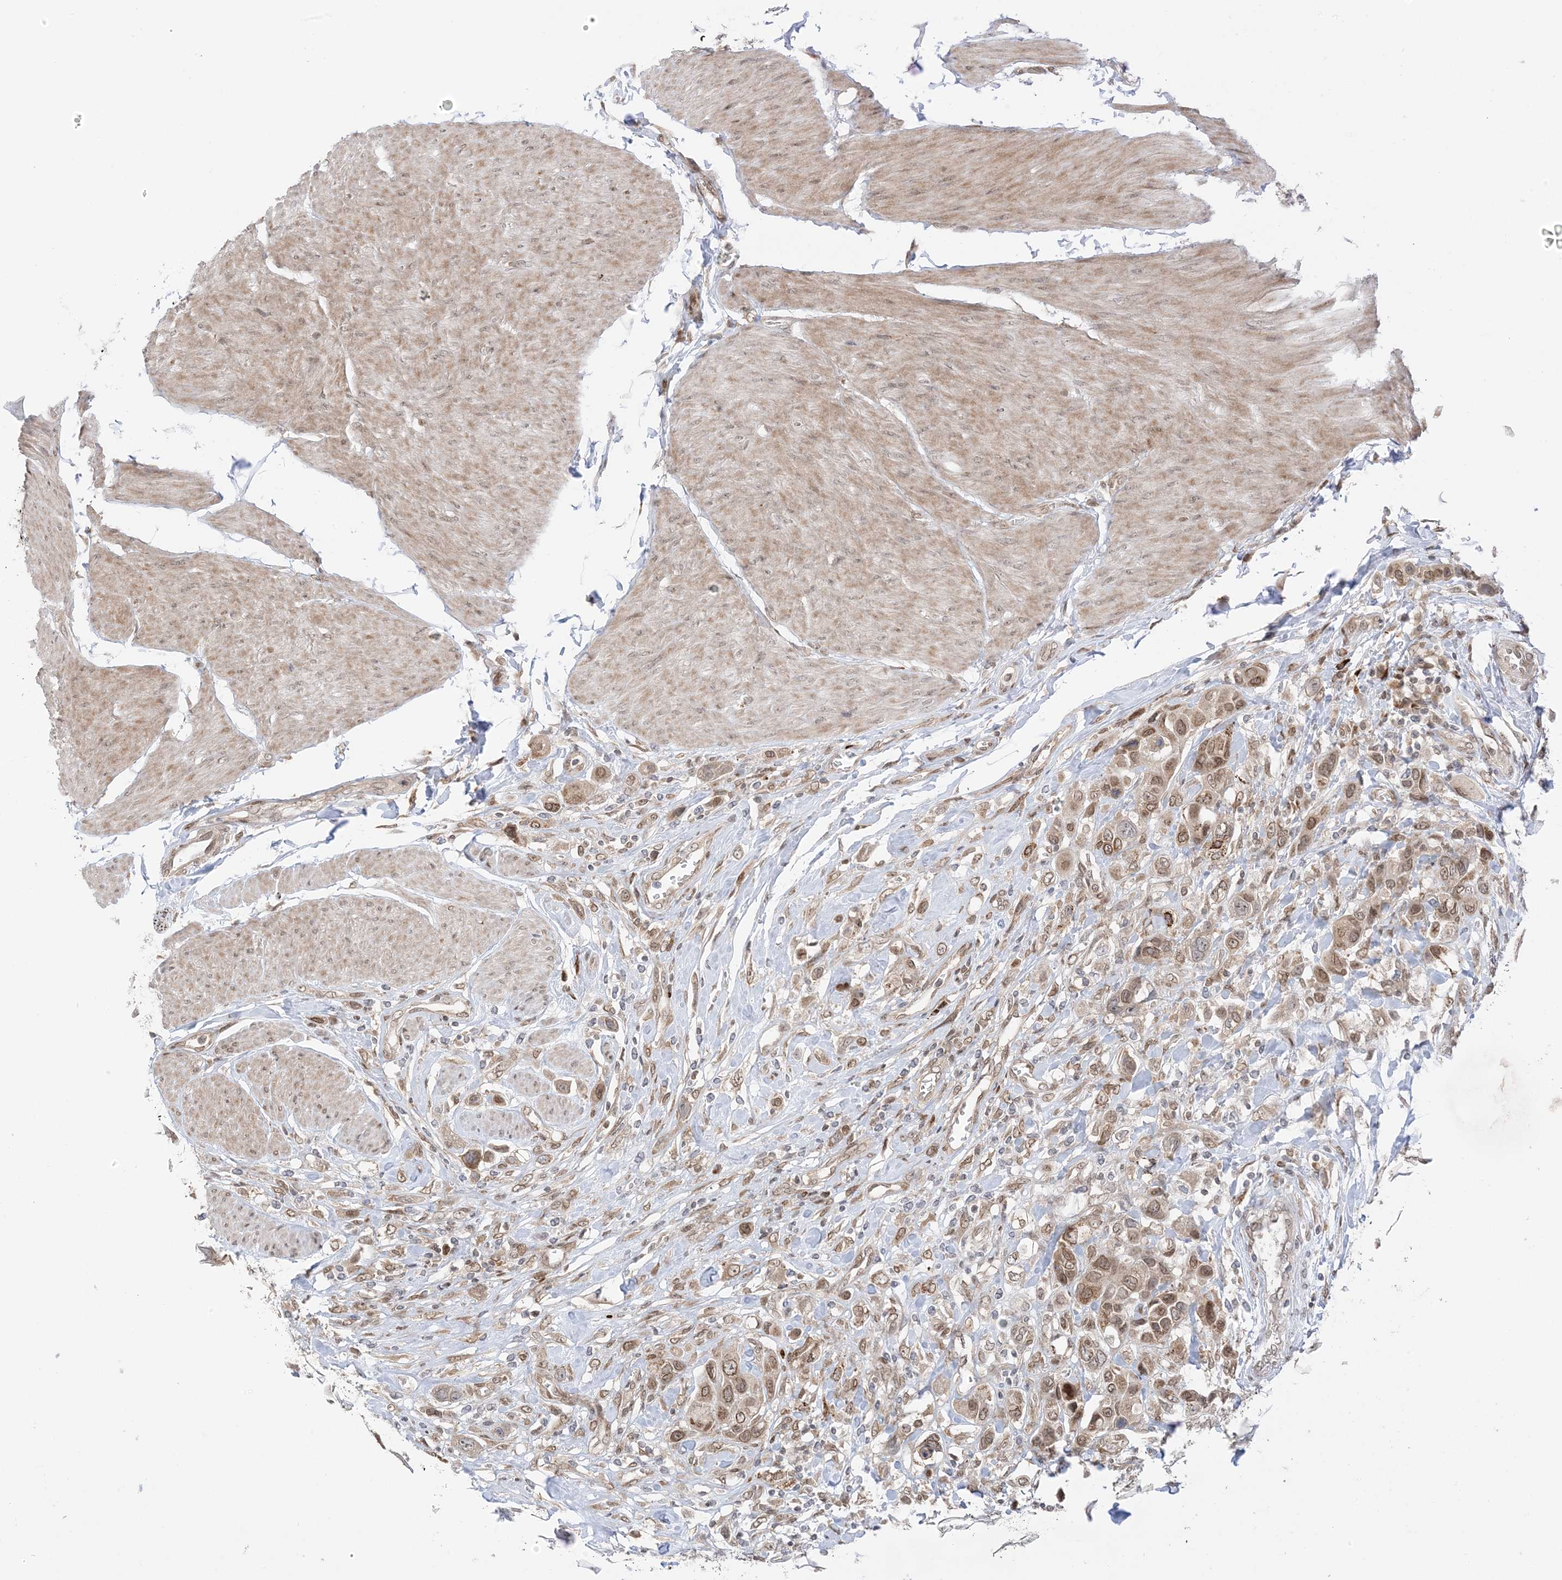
{"staining": {"intensity": "moderate", "quantity": ">75%", "location": "cytoplasmic/membranous,nuclear"}, "tissue": "urothelial cancer", "cell_type": "Tumor cells", "image_type": "cancer", "snomed": [{"axis": "morphology", "description": "Urothelial carcinoma, High grade"}, {"axis": "topography", "description": "Urinary bladder"}], "caption": "A brown stain labels moderate cytoplasmic/membranous and nuclear expression of a protein in human urothelial cancer tumor cells. The staining was performed using DAB to visualize the protein expression in brown, while the nuclei were stained in blue with hematoxylin (Magnification: 20x).", "gene": "UBE2E2", "patient": {"sex": "male", "age": 50}}